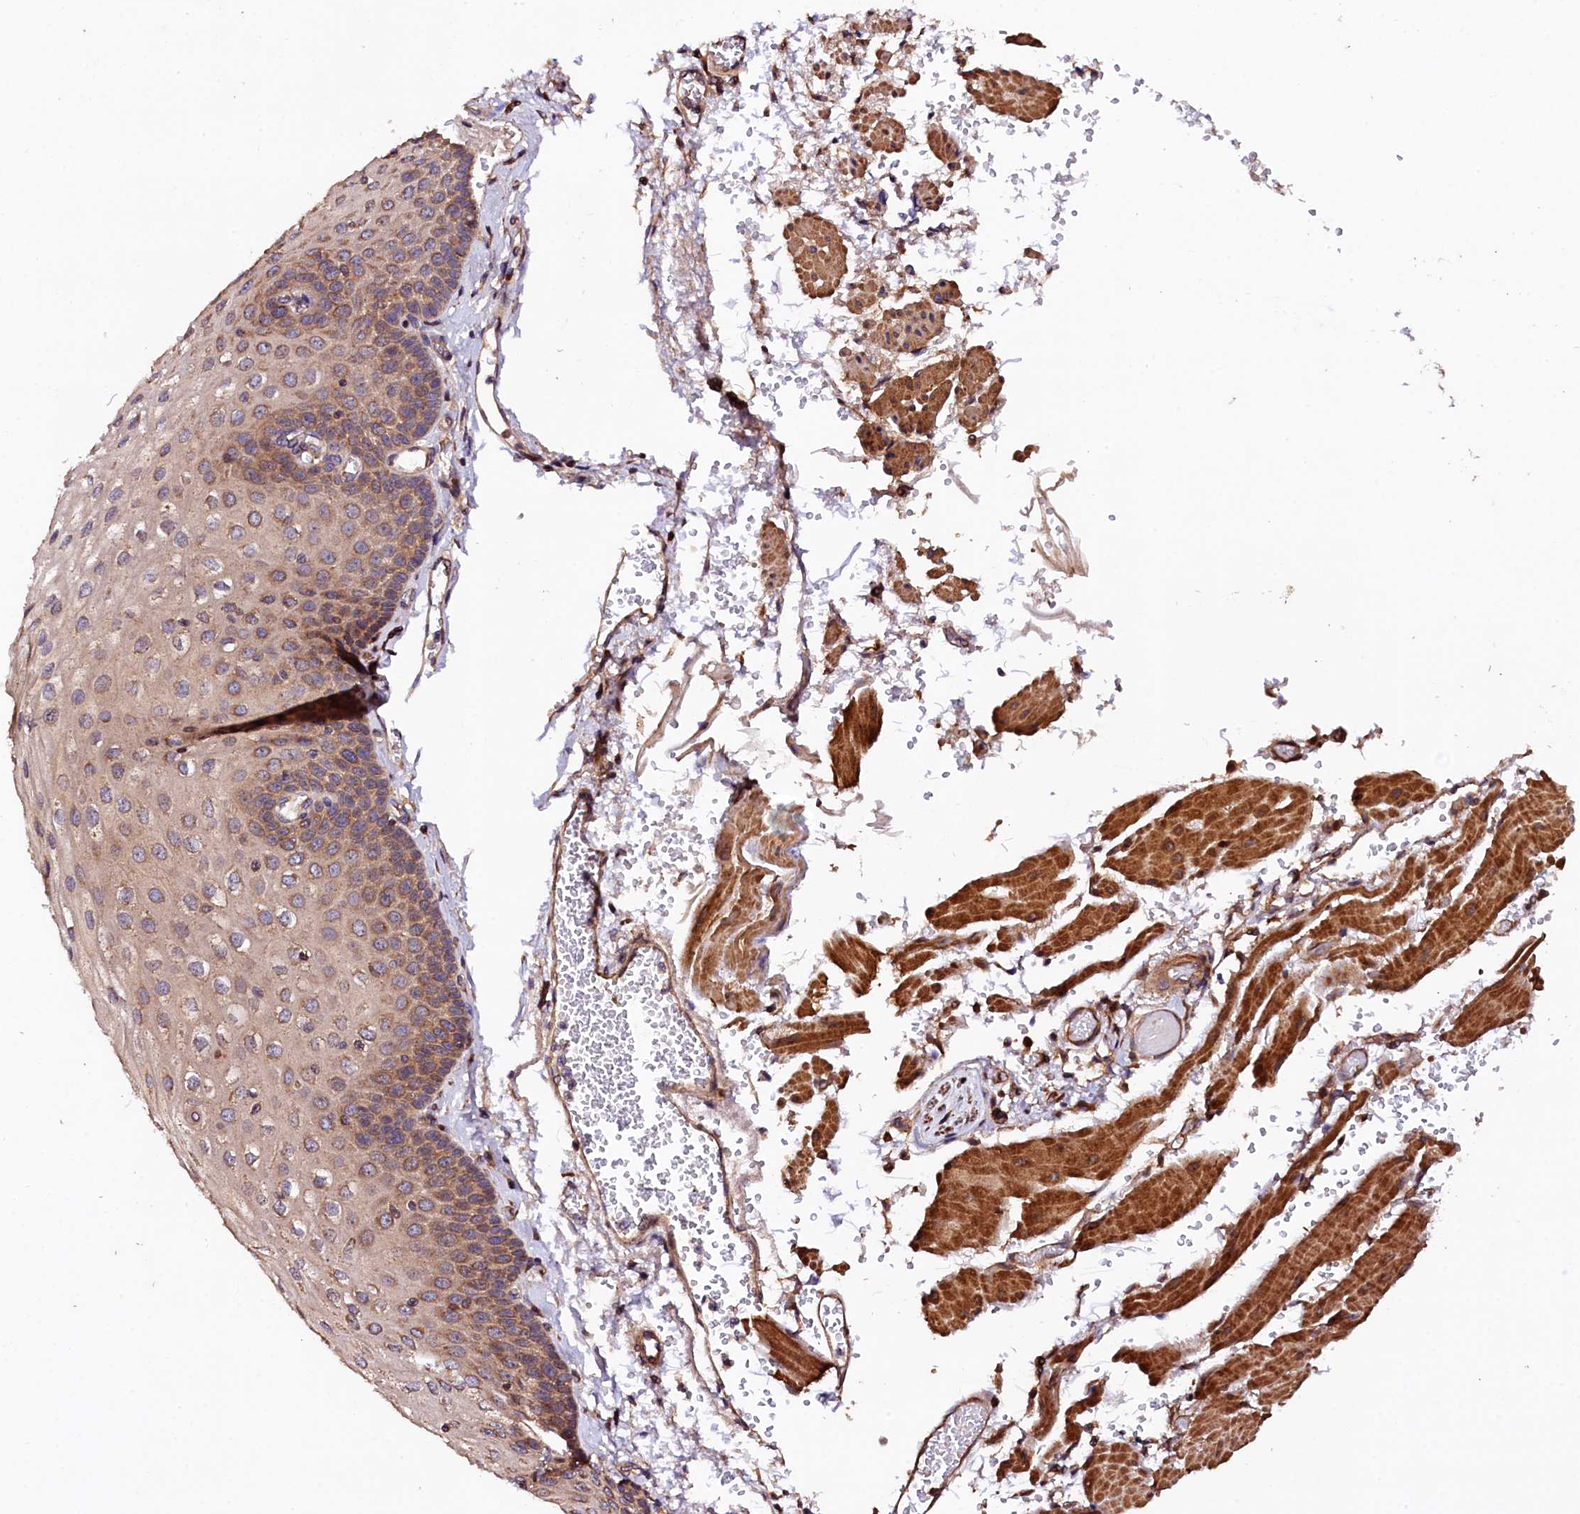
{"staining": {"intensity": "strong", "quantity": "25%-75%", "location": "cytoplasmic/membranous"}, "tissue": "esophagus", "cell_type": "Squamous epithelial cells", "image_type": "normal", "snomed": [{"axis": "morphology", "description": "Normal tissue, NOS"}, {"axis": "topography", "description": "Esophagus"}], "caption": "Normal esophagus displays strong cytoplasmic/membranous staining in about 25%-75% of squamous epithelial cells, visualized by immunohistochemistry. The staining was performed using DAB, with brown indicating positive protein expression. Nuclei are stained blue with hematoxylin.", "gene": "KLC2", "patient": {"sex": "male", "age": 81}}